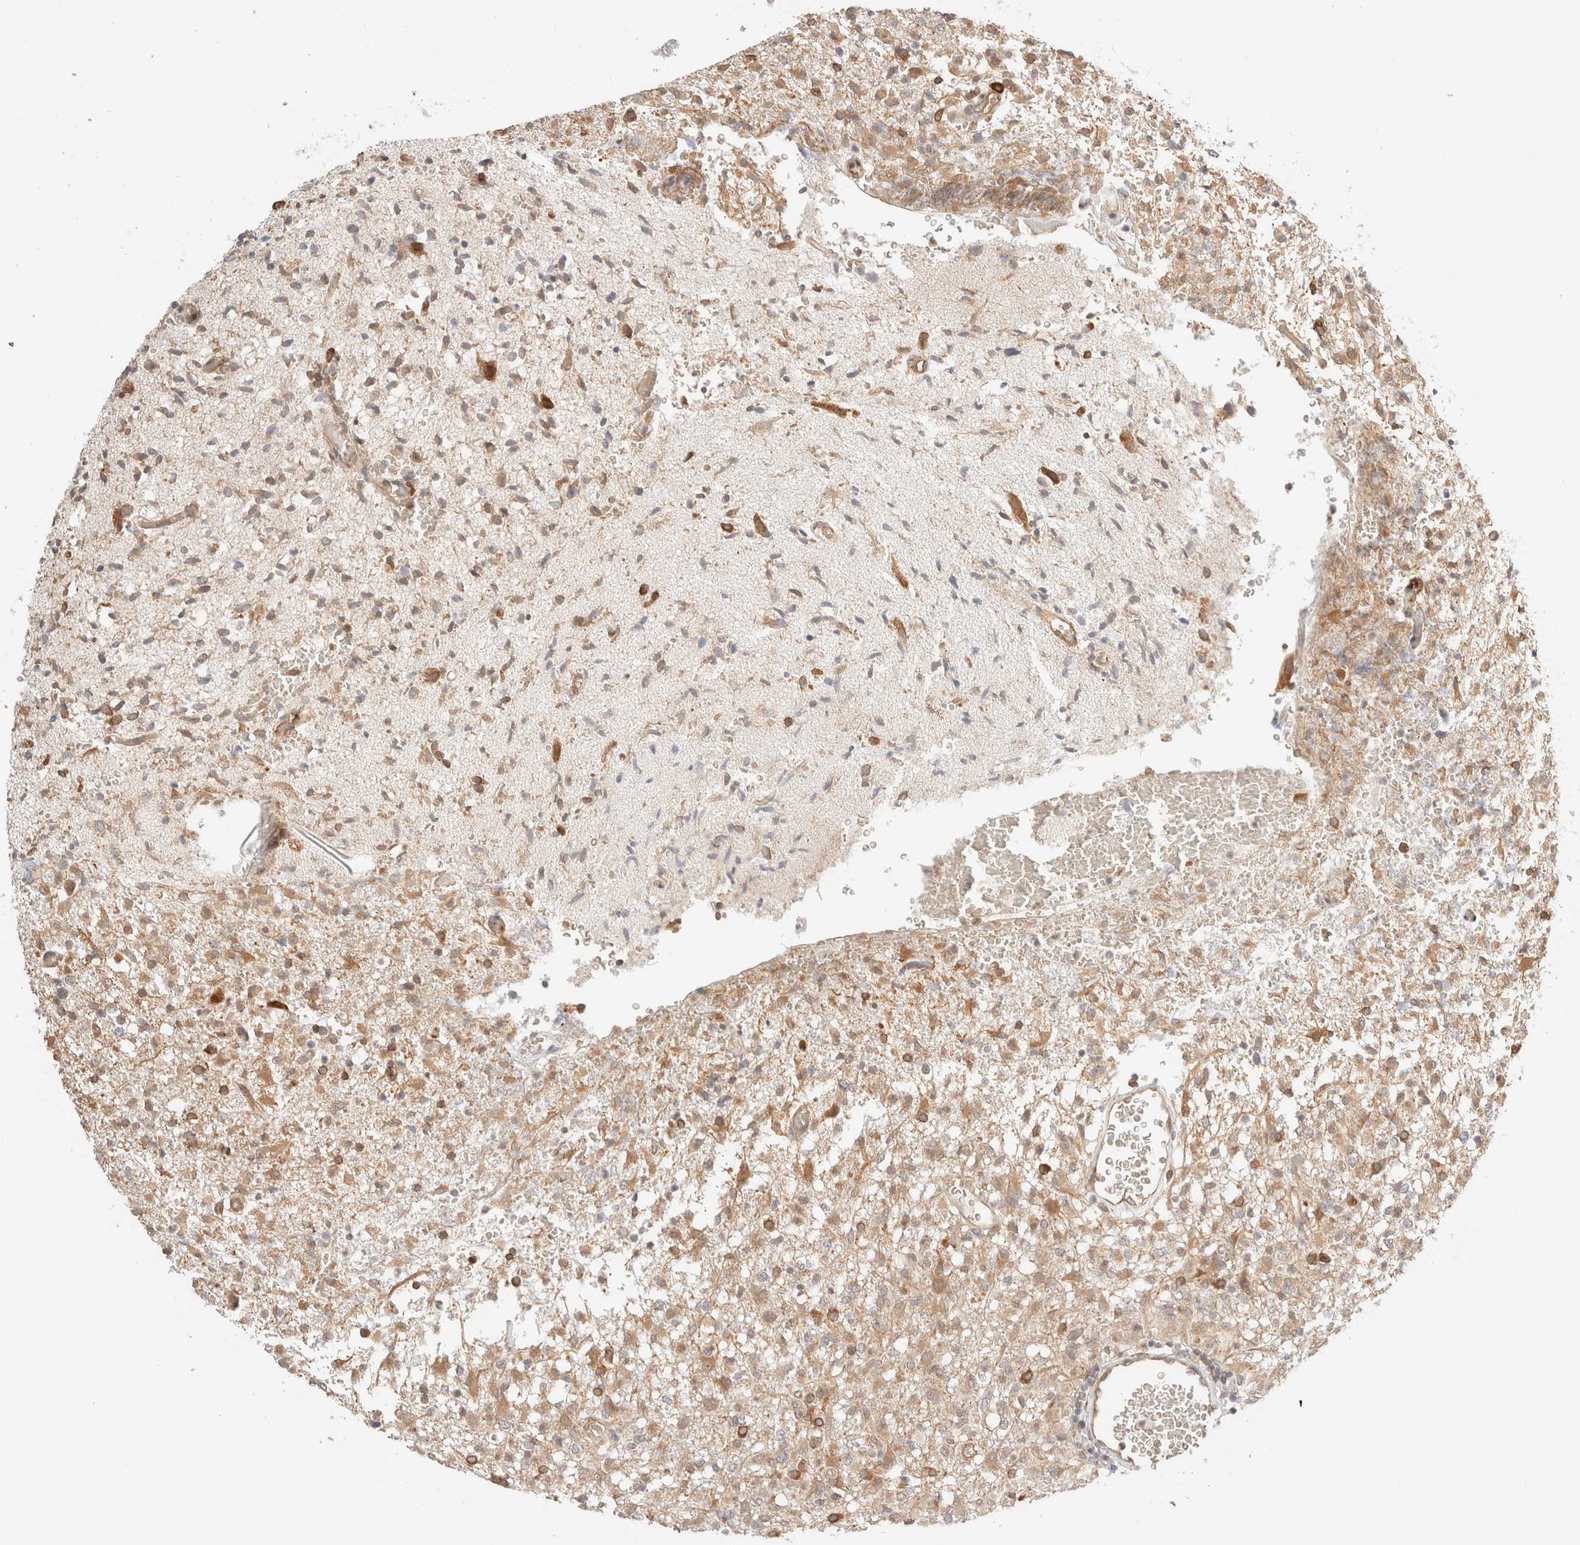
{"staining": {"intensity": "moderate", "quantity": ">75%", "location": "cytoplasmic/membranous"}, "tissue": "glioma", "cell_type": "Tumor cells", "image_type": "cancer", "snomed": [{"axis": "morphology", "description": "Glioma, malignant, High grade"}, {"axis": "topography", "description": "Brain"}], "caption": "The histopathology image demonstrates immunohistochemical staining of glioma. There is moderate cytoplasmic/membranous staining is seen in approximately >75% of tumor cells.", "gene": "SYVN1", "patient": {"sex": "female", "age": 57}}